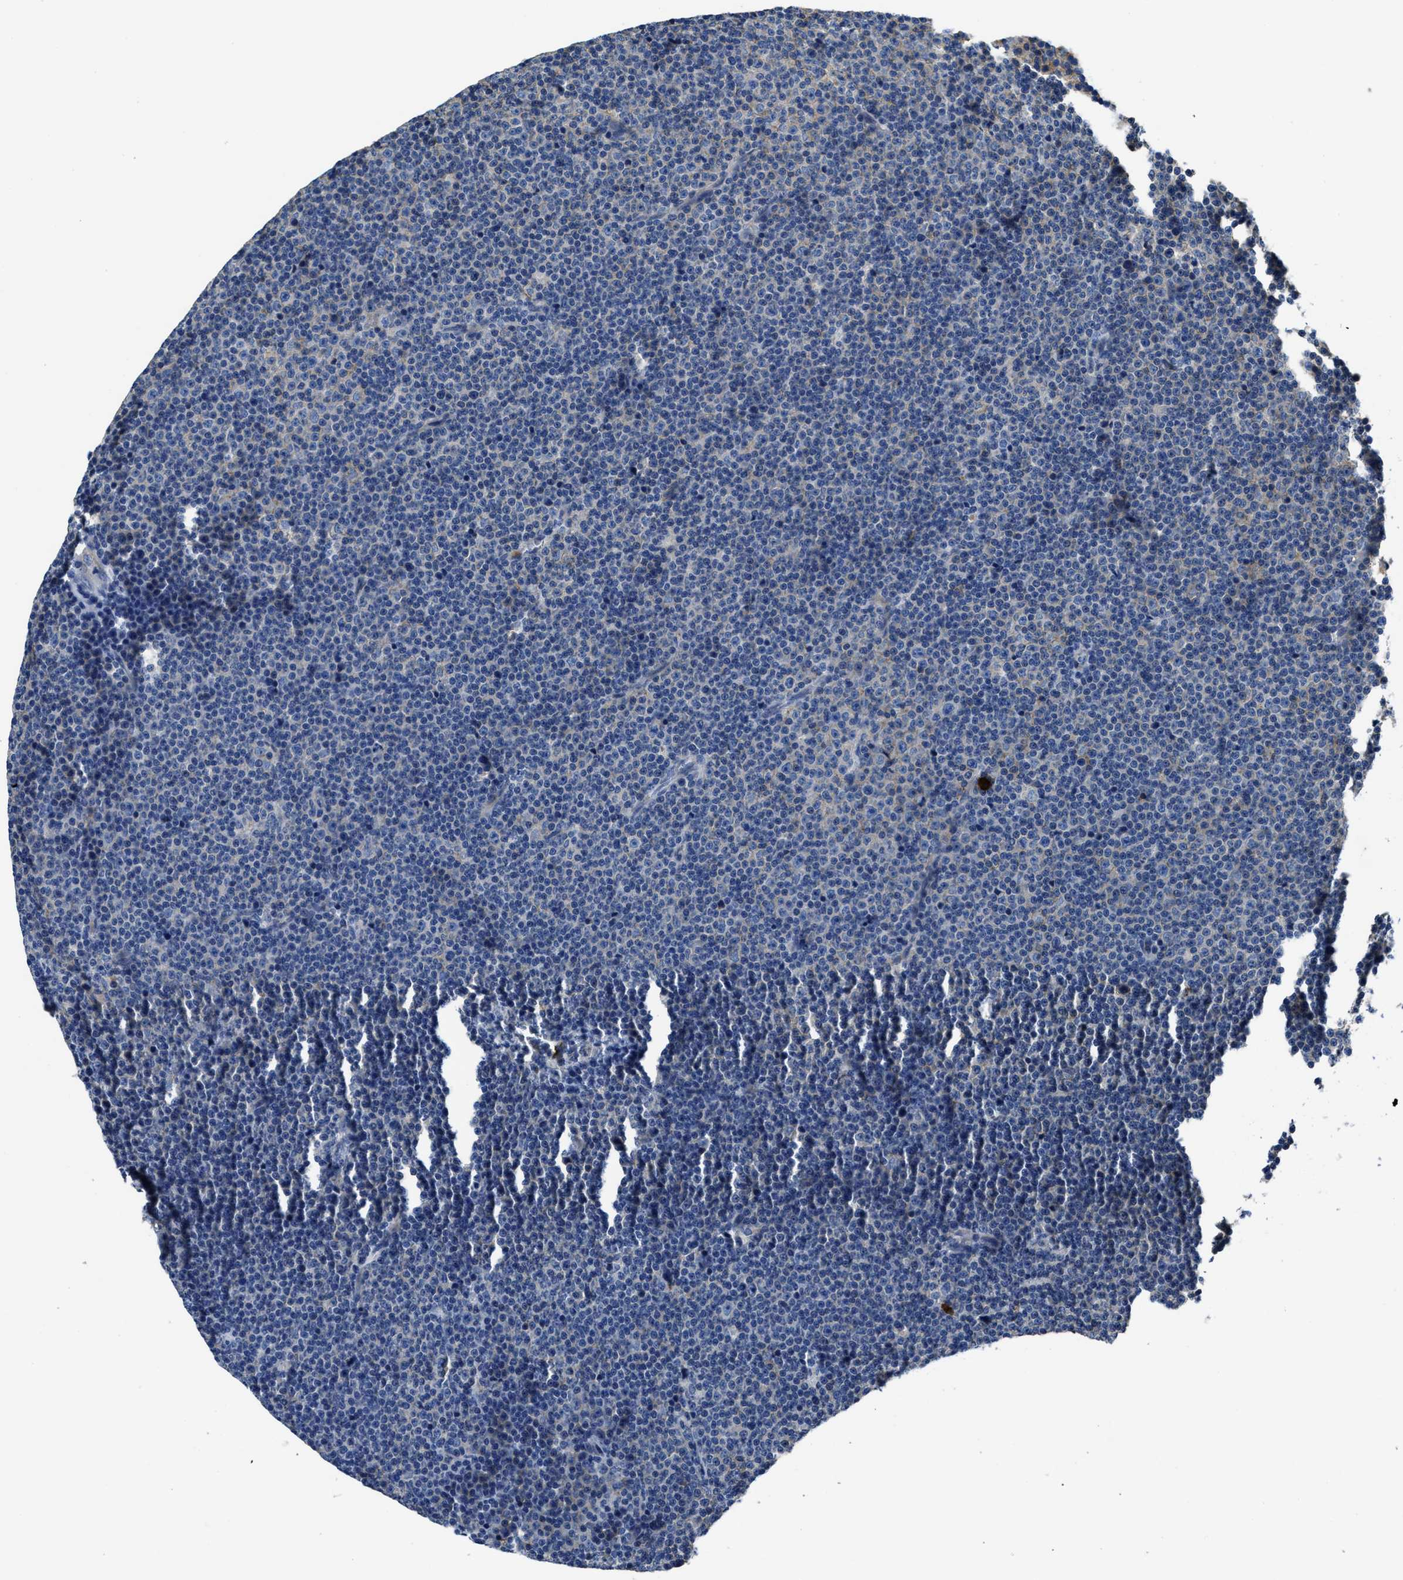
{"staining": {"intensity": "negative", "quantity": "none", "location": "none"}, "tissue": "lymphoma", "cell_type": "Tumor cells", "image_type": "cancer", "snomed": [{"axis": "morphology", "description": "Malignant lymphoma, non-Hodgkin's type, Low grade"}, {"axis": "topography", "description": "Lymph node"}], "caption": "The micrograph shows no significant positivity in tumor cells of lymphoma.", "gene": "TRAF6", "patient": {"sex": "female", "age": 67}}